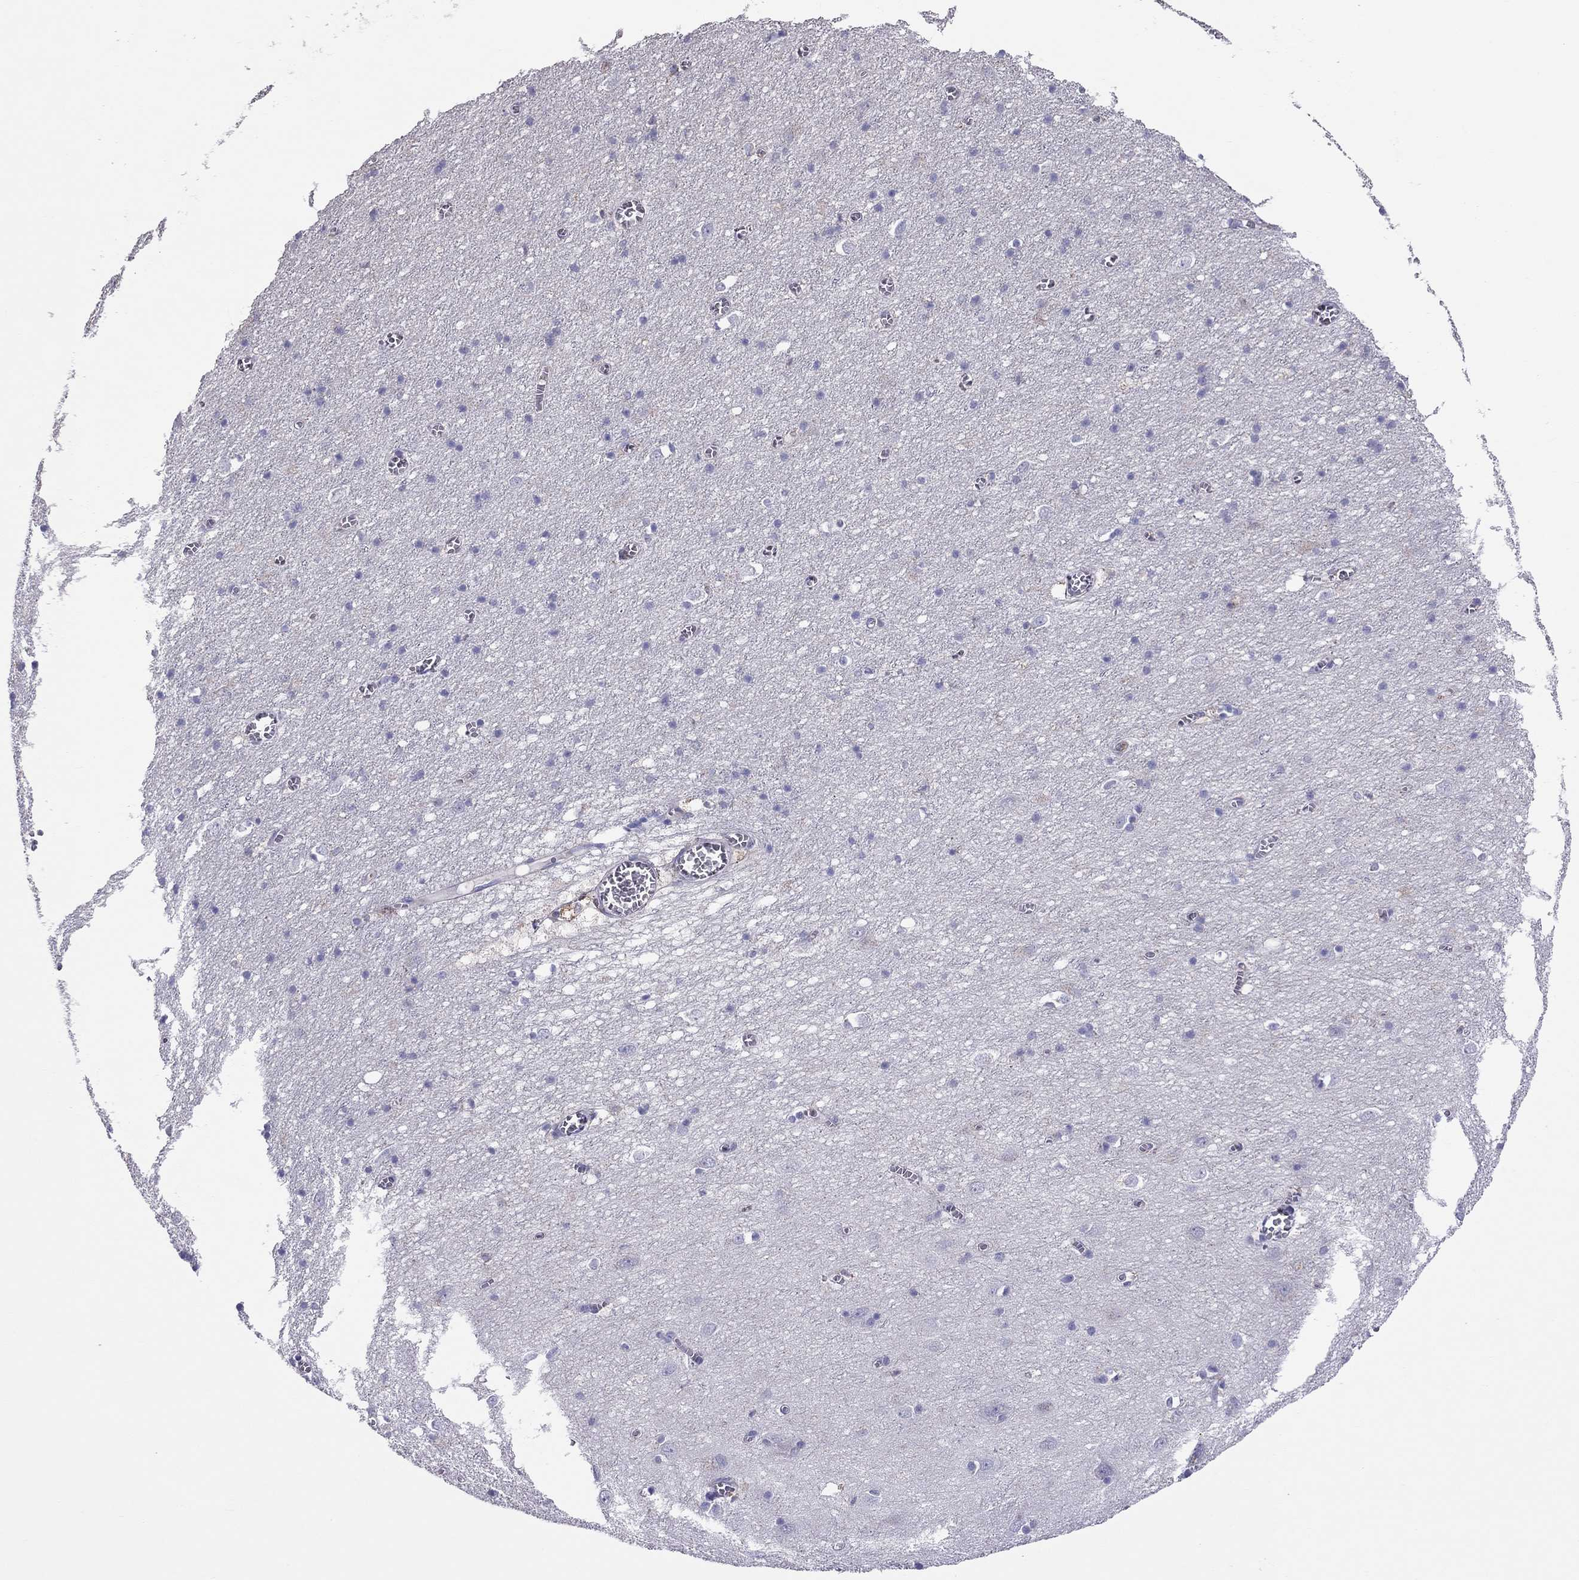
{"staining": {"intensity": "negative", "quantity": "none", "location": "none"}, "tissue": "cerebral cortex", "cell_type": "Endothelial cells", "image_type": "normal", "snomed": [{"axis": "morphology", "description": "Normal tissue, NOS"}, {"axis": "topography", "description": "Cerebral cortex"}], "caption": "An immunohistochemistry (IHC) photomicrograph of unremarkable cerebral cortex is shown. There is no staining in endothelial cells of cerebral cortex.", "gene": "TEX22", "patient": {"sex": "male", "age": 70}}